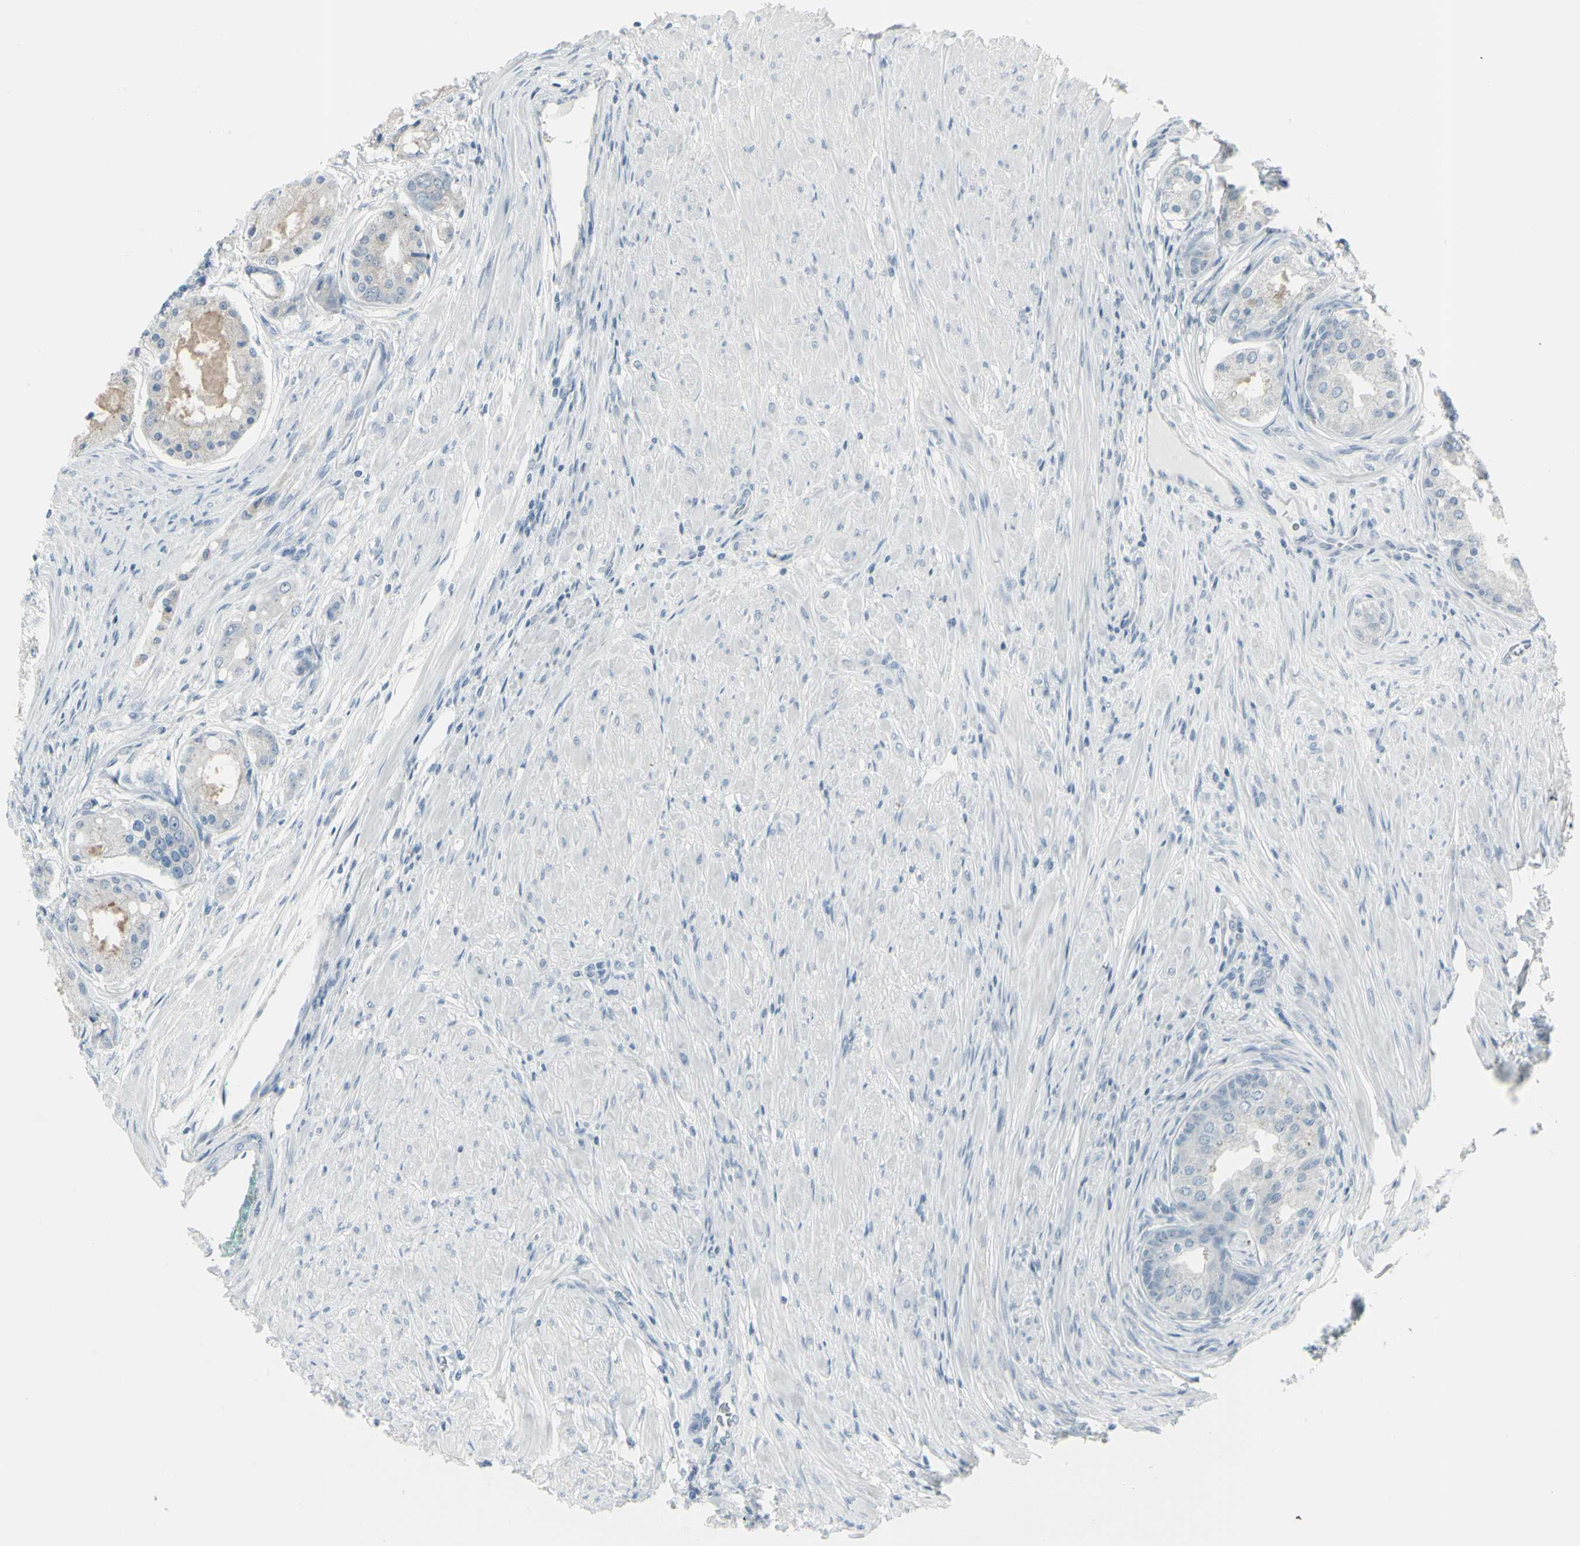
{"staining": {"intensity": "negative", "quantity": "none", "location": "none"}, "tissue": "prostate cancer", "cell_type": "Tumor cells", "image_type": "cancer", "snomed": [{"axis": "morphology", "description": "Adenocarcinoma, High grade"}, {"axis": "topography", "description": "Prostate"}], "caption": "This is an immunohistochemistry histopathology image of prostate cancer. There is no positivity in tumor cells.", "gene": "RAB3A", "patient": {"sex": "male", "age": 59}}